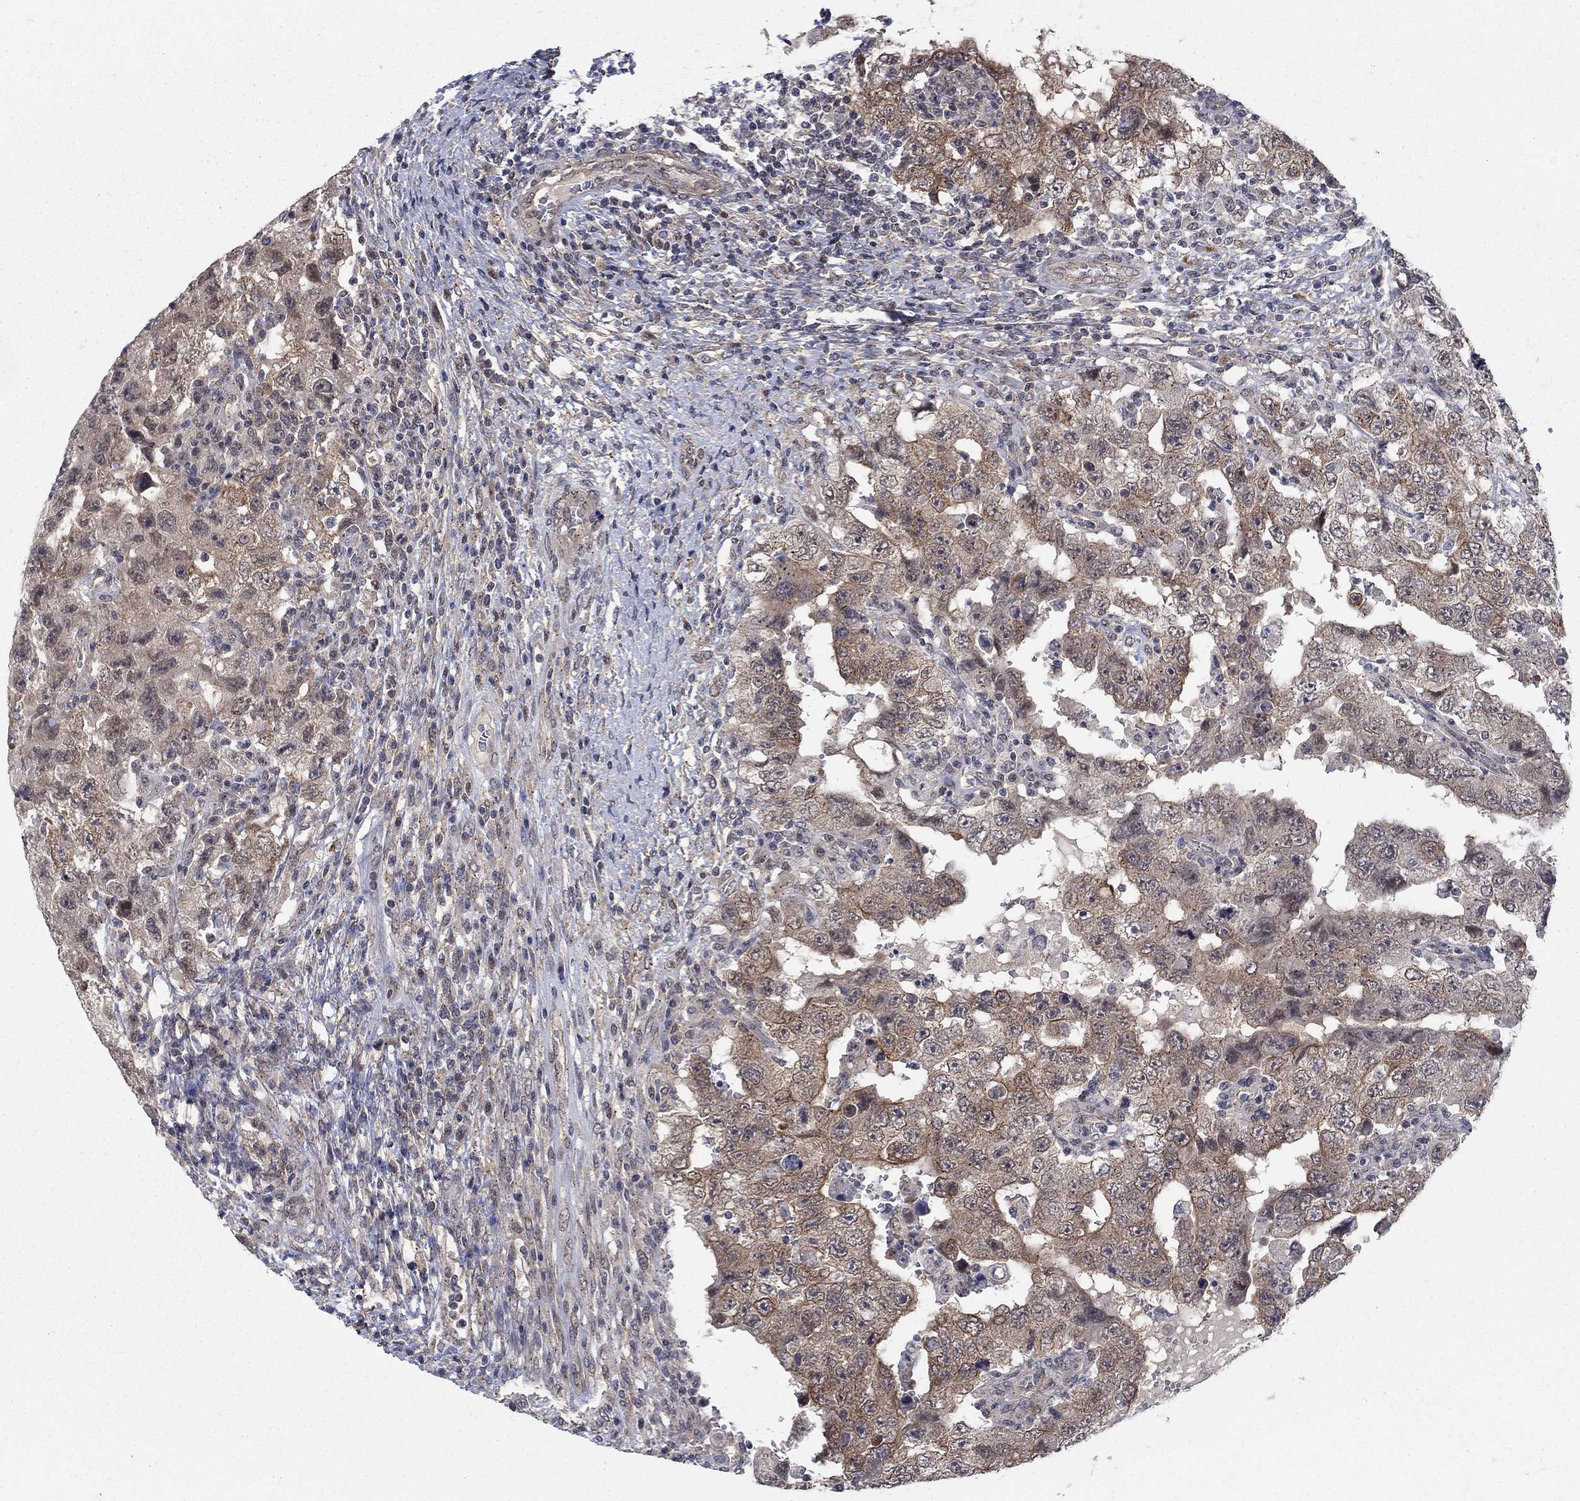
{"staining": {"intensity": "moderate", "quantity": "25%-75%", "location": "cytoplasmic/membranous"}, "tissue": "testis cancer", "cell_type": "Tumor cells", "image_type": "cancer", "snomed": [{"axis": "morphology", "description": "Carcinoma, Embryonal, NOS"}, {"axis": "topography", "description": "Testis"}], "caption": "Moderate cytoplasmic/membranous protein staining is identified in about 25%-75% of tumor cells in embryonal carcinoma (testis).", "gene": "SH3RF1", "patient": {"sex": "male", "age": 26}}